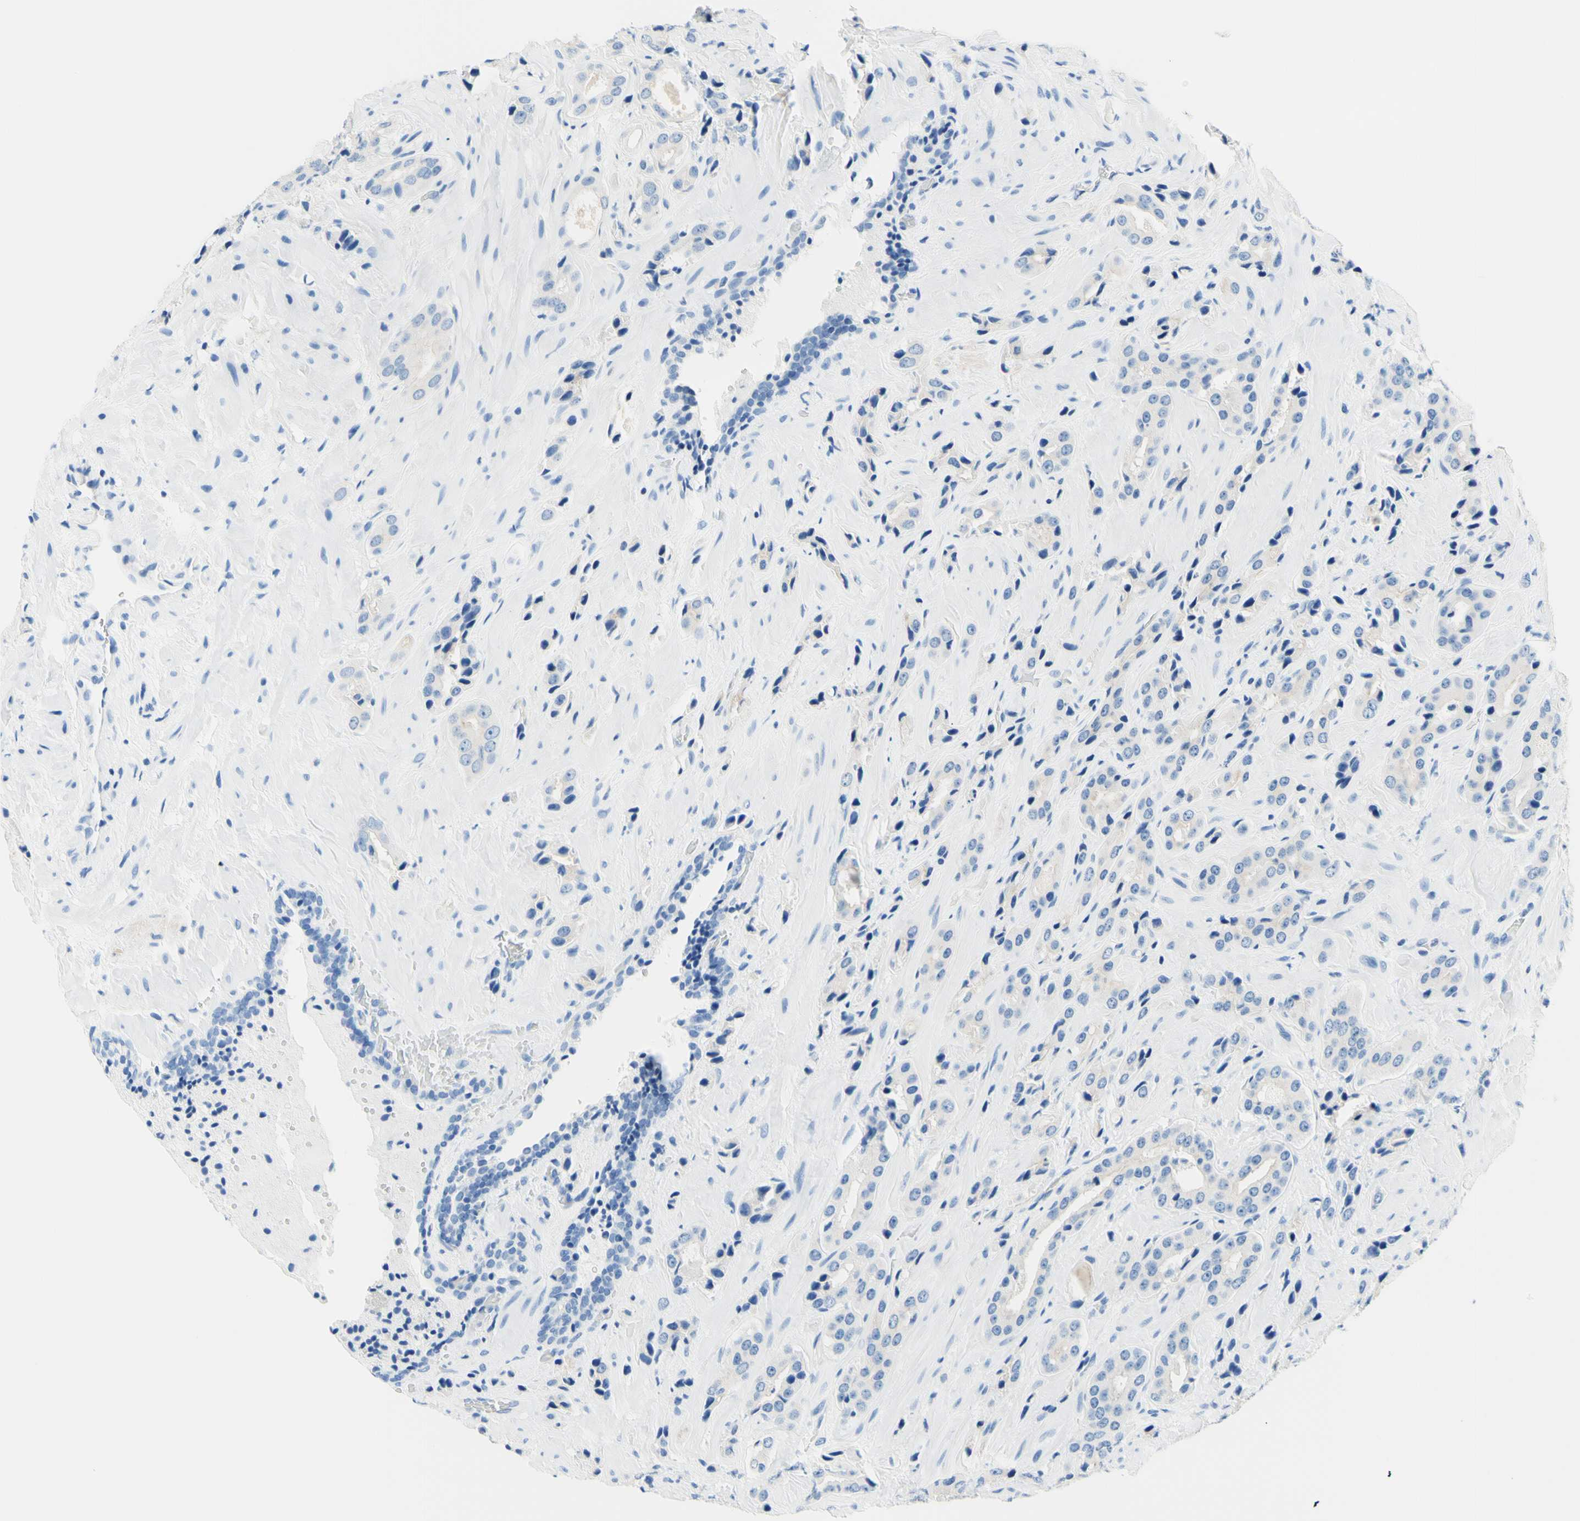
{"staining": {"intensity": "negative", "quantity": "none", "location": "none"}, "tissue": "prostate cancer", "cell_type": "Tumor cells", "image_type": "cancer", "snomed": [{"axis": "morphology", "description": "Adenocarcinoma, High grade"}, {"axis": "topography", "description": "Prostate"}], "caption": "Human prostate adenocarcinoma (high-grade) stained for a protein using immunohistochemistry (IHC) exhibits no staining in tumor cells.", "gene": "HPCA", "patient": {"sex": "male", "age": 64}}